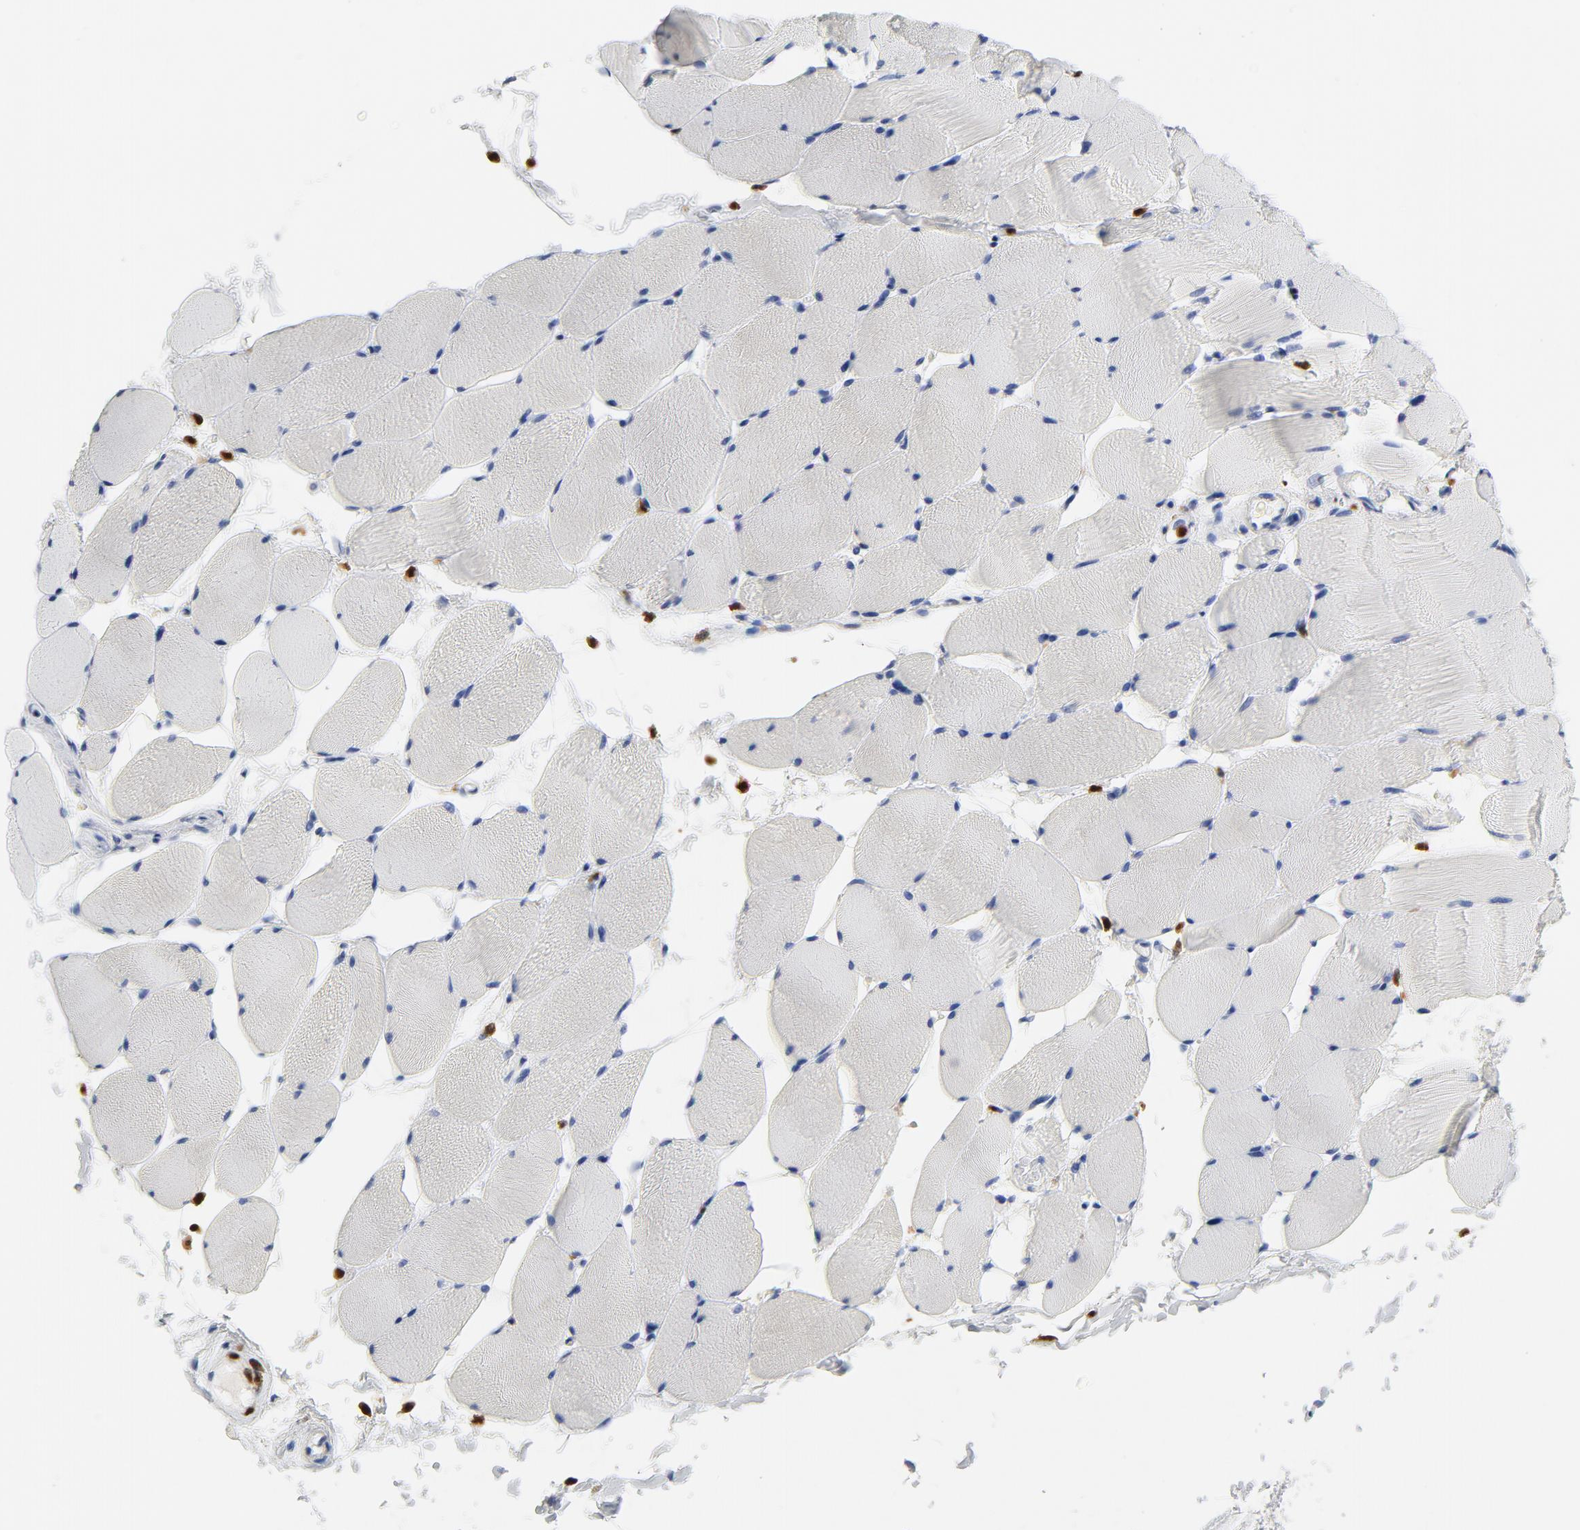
{"staining": {"intensity": "negative", "quantity": "none", "location": "none"}, "tissue": "skeletal muscle", "cell_type": "Myocytes", "image_type": "normal", "snomed": [{"axis": "morphology", "description": "Normal tissue, NOS"}, {"axis": "topography", "description": "Skeletal muscle"}], "caption": "Protein analysis of benign skeletal muscle reveals no significant expression in myocytes.", "gene": "NCF1", "patient": {"sex": "male", "age": 62}}